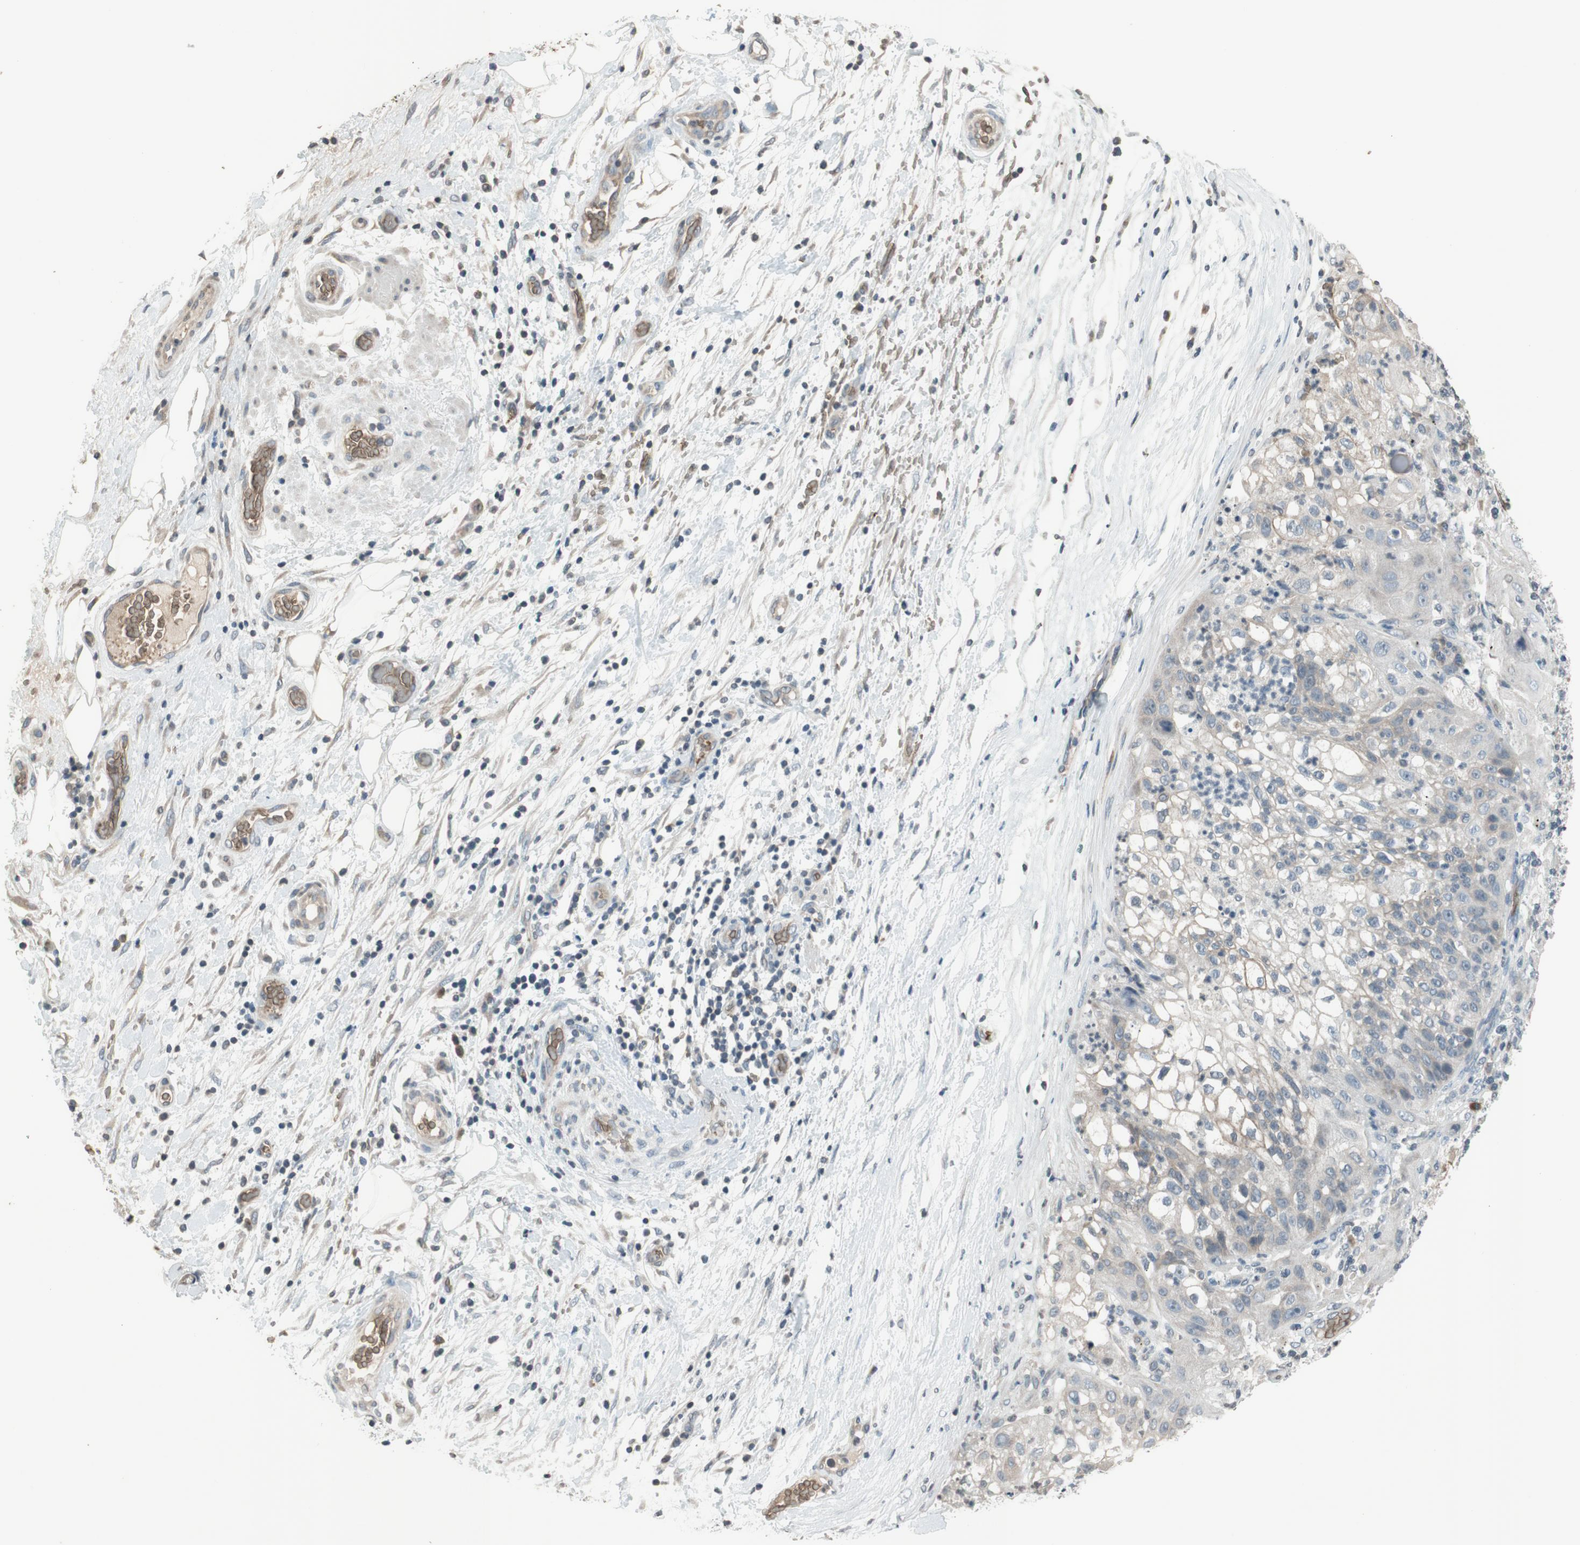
{"staining": {"intensity": "negative", "quantity": "none", "location": "none"}, "tissue": "lung cancer", "cell_type": "Tumor cells", "image_type": "cancer", "snomed": [{"axis": "morphology", "description": "Inflammation, NOS"}, {"axis": "morphology", "description": "Squamous cell carcinoma, NOS"}, {"axis": "topography", "description": "Lymph node"}, {"axis": "topography", "description": "Soft tissue"}, {"axis": "topography", "description": "Lung"}], "caption": "IHC histopathology image of human squamous cell carcinoma (lung) stained for a protein (brown), which exhibits no expression in tumor cells.", "gene": "GYPC", "patient": {"sex": "male", "age": 66}}